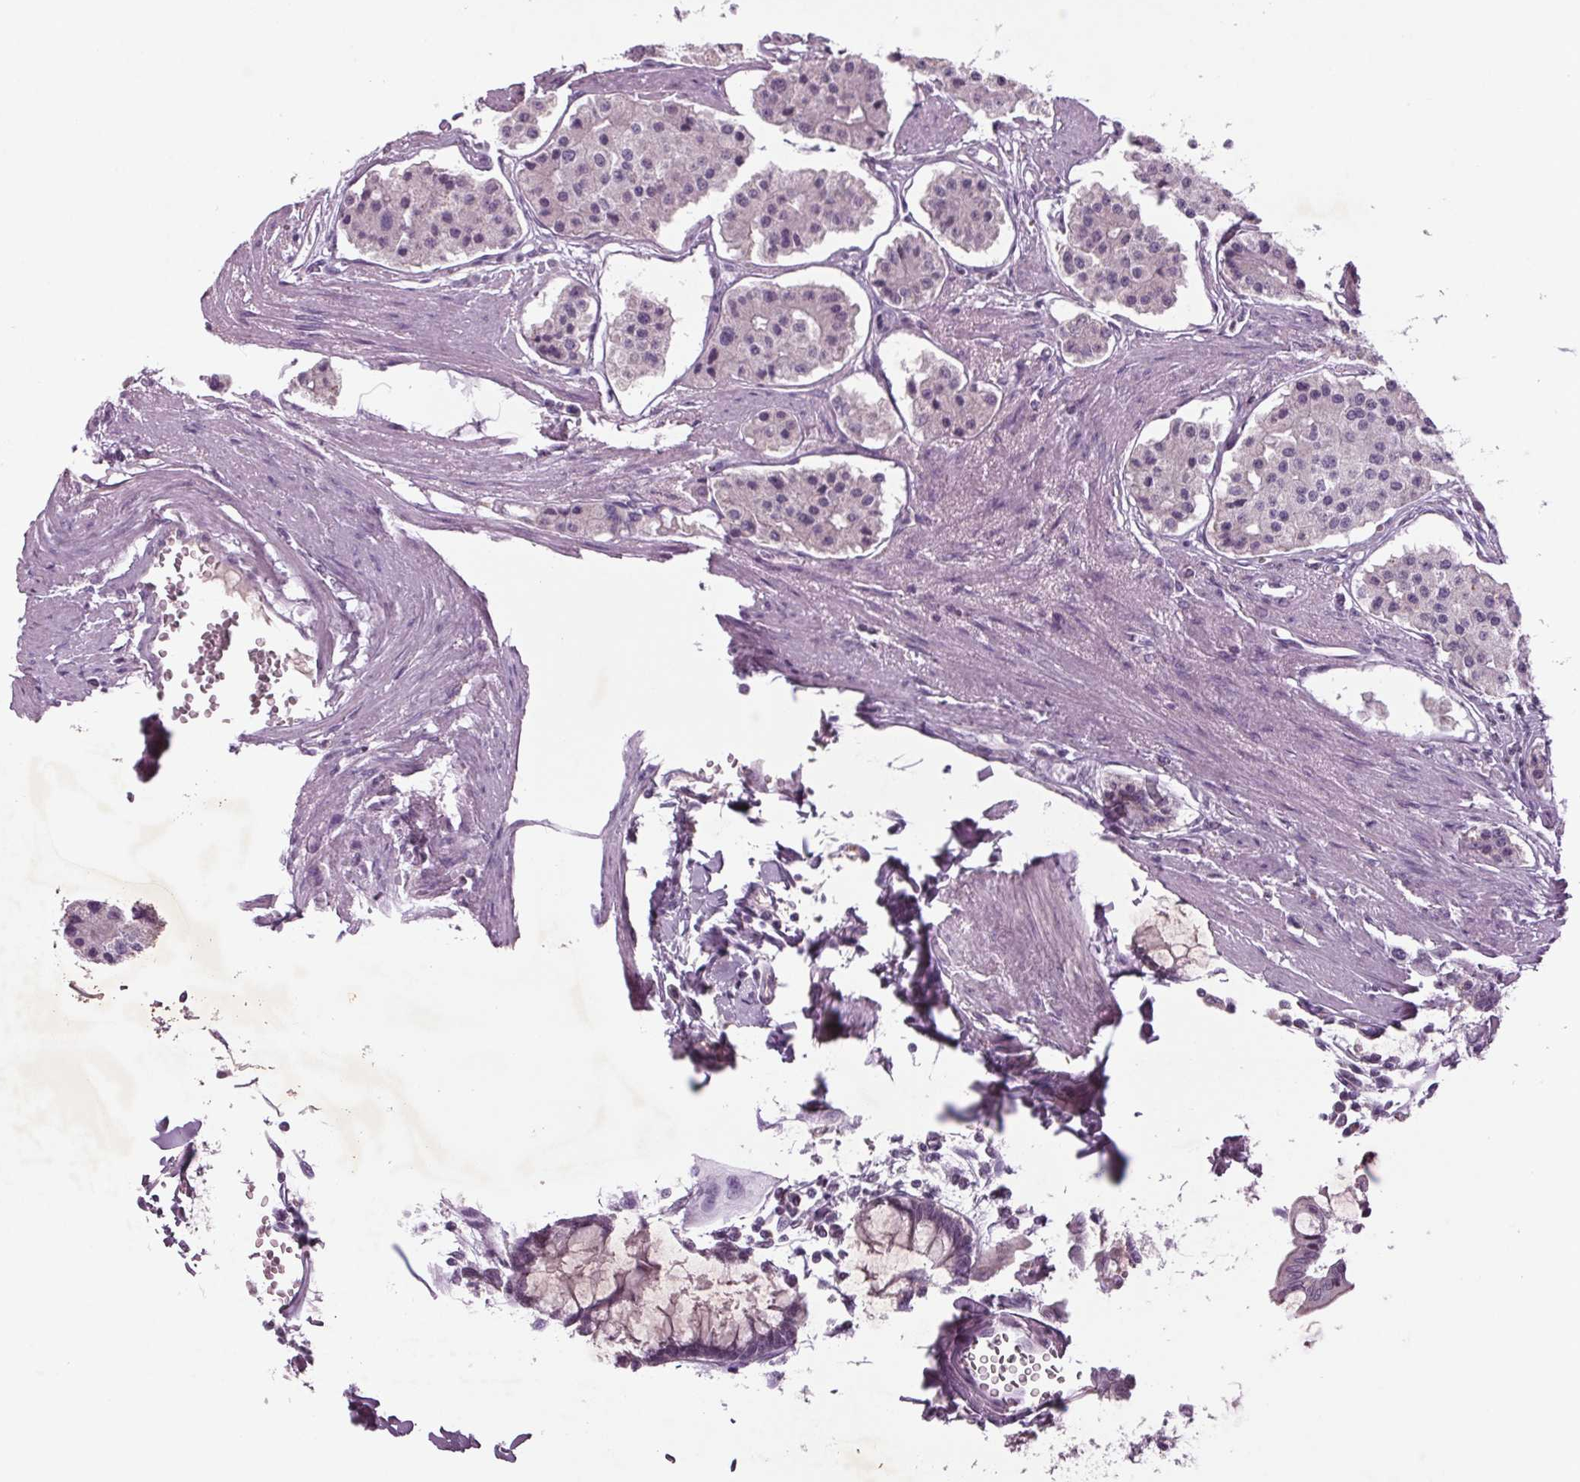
{"staining": {"intensity": "negative", "quantity": "none", "location": "none"}, "tissue": "carcinoid", "cell_type": "Tumor cells", "image_type": "cancer", "snomed": [{"axis": "morphology", "description": "Carcinoid, malignant, NOS"}, {"axis": "topography", "description": "Small intestine"}], "caption": "Tumor cells show no significant protein expression in malignant carcinoid. (DAB (3,3'-diaminobenzidine) IHC visualized using brightfield microscopy, high magnification).", "gene": "BHLHE22", "patient": {"sex": "female", "age": 65}}